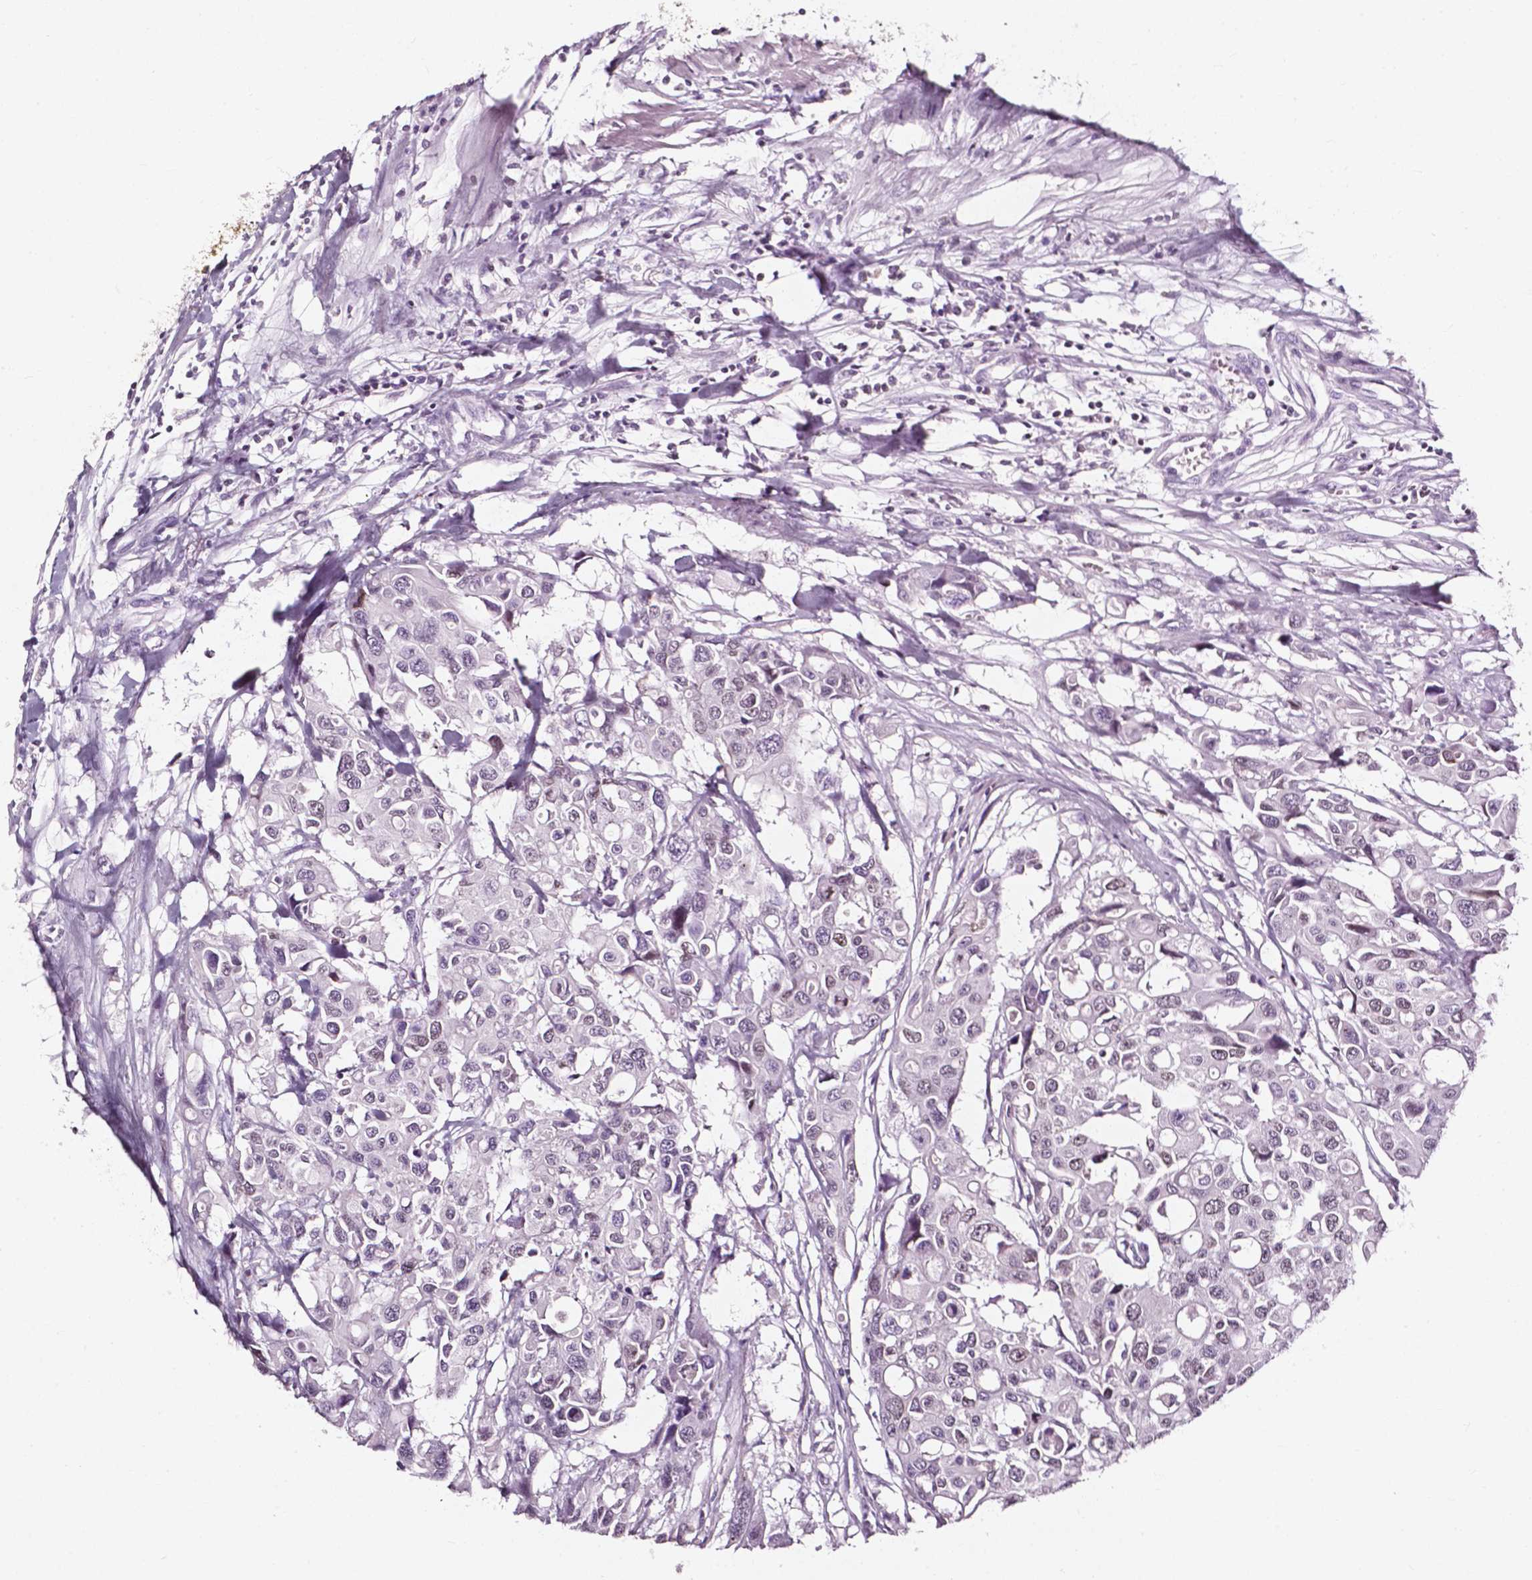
{"staining": {"intensity": "negative", "quantity": "none", "location": "none"}, "tissue": "colorectal cancer", "cell_type": "Tumor cells", "image_type": "cancer", "snomed": [{"axis": "morphology", "description": "Adenocarcinoma, NOS"}, {"axis": "topography", "description": "Colon"}], "caption": "The micrograph reveals no significant positivity in tumor cells of colorectal cancer (adenocarcinoma). (IHC, brightfield microscopy, high magnification).", "gene": "AKR1B10", "patient": {"sex": "male", "age": 77}}